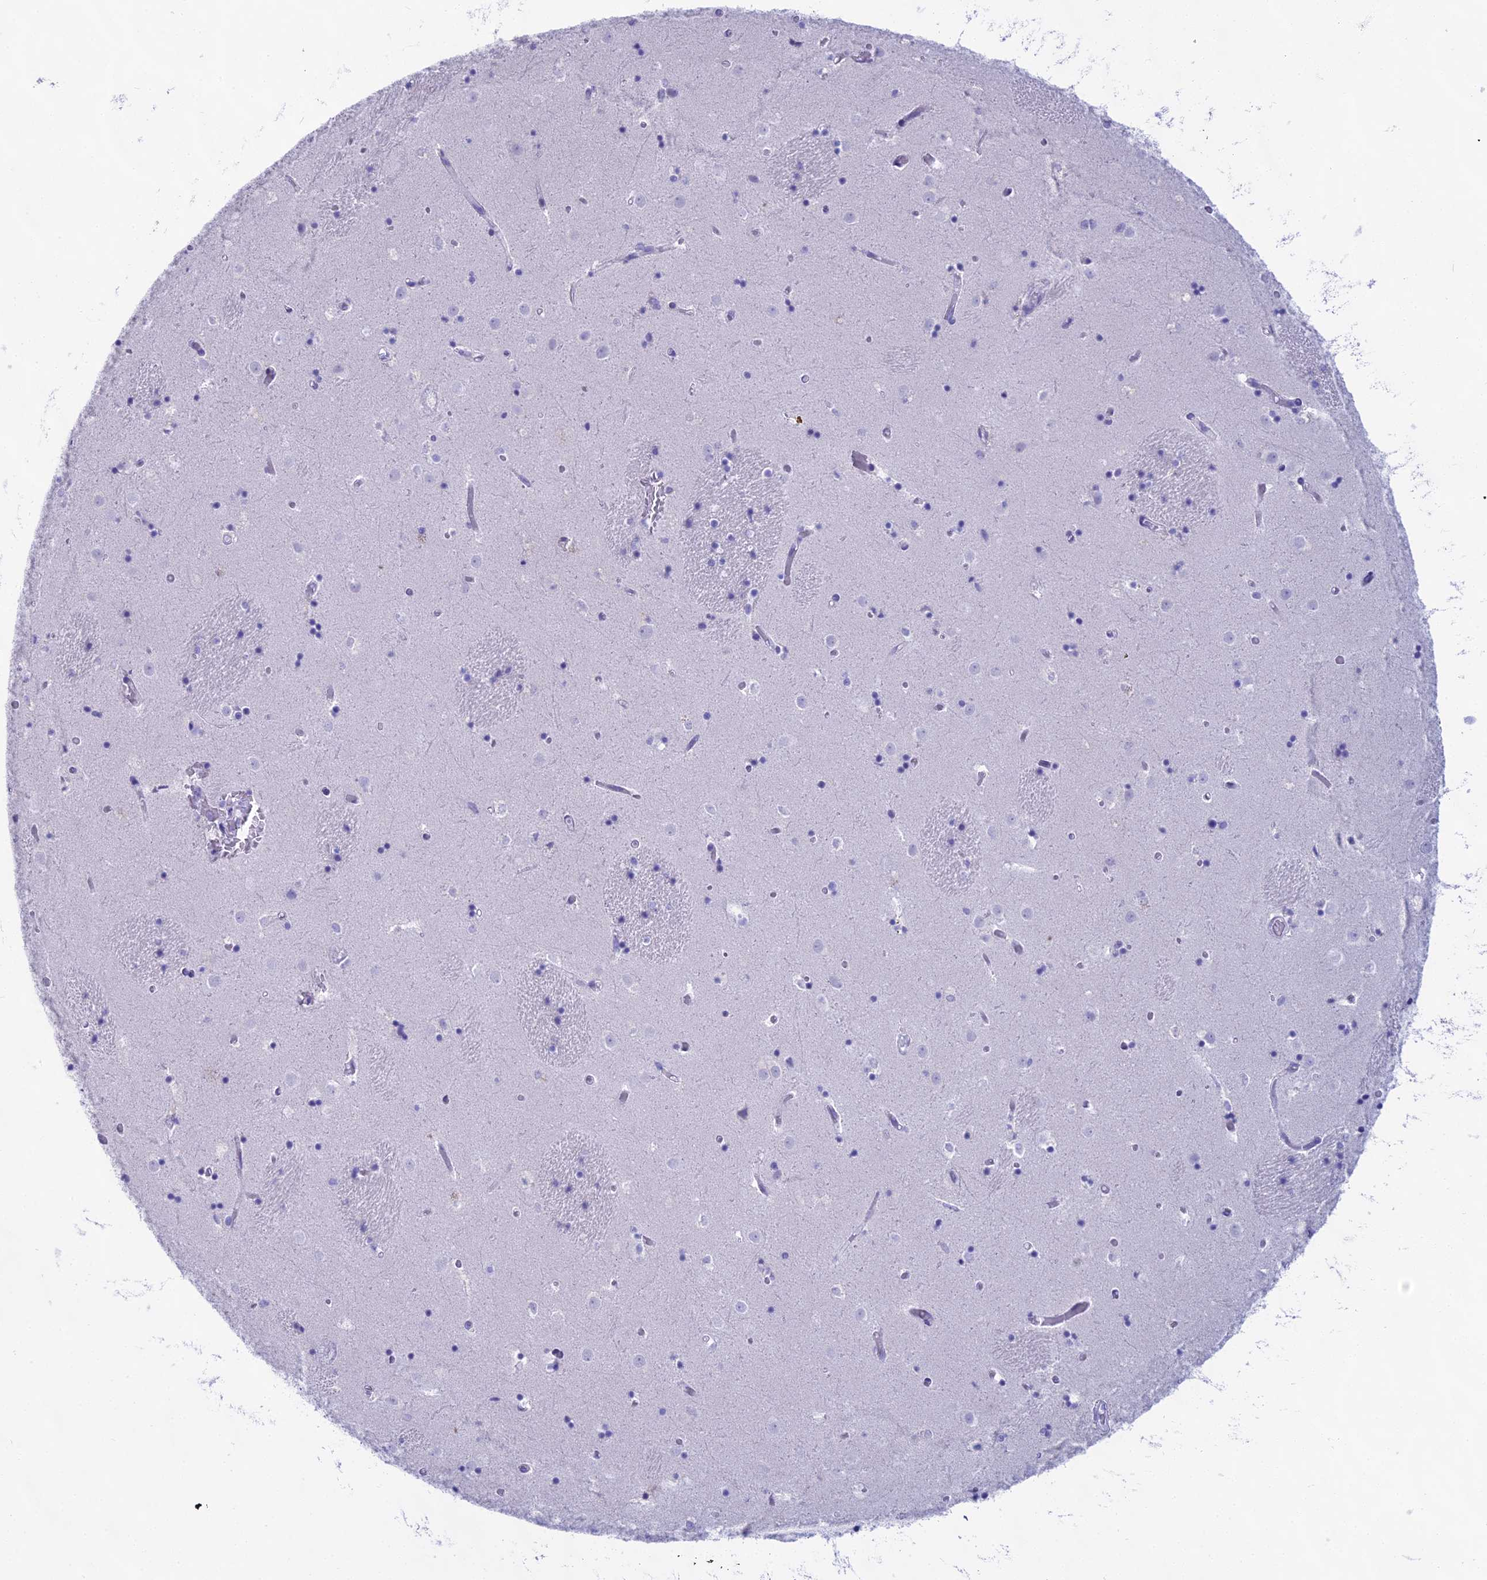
{"staining": {"intensity": "negative", "quantity": "none", "location": "none"}, "tissue": "caudate", "cell_type": "Glial cells", "image_type": "normal", "snomed": [{"axis": "morphology", "description": "Normal tissue, NOS"}, {"axis": "topography", "description": "Lateral ventricle wall"}], "caption": "The photomicrograph demonstrates no staining of glial cells in unremarkable caudate.", "gene": "CGB1", "patient": {"sex": "female", "age": 52}}